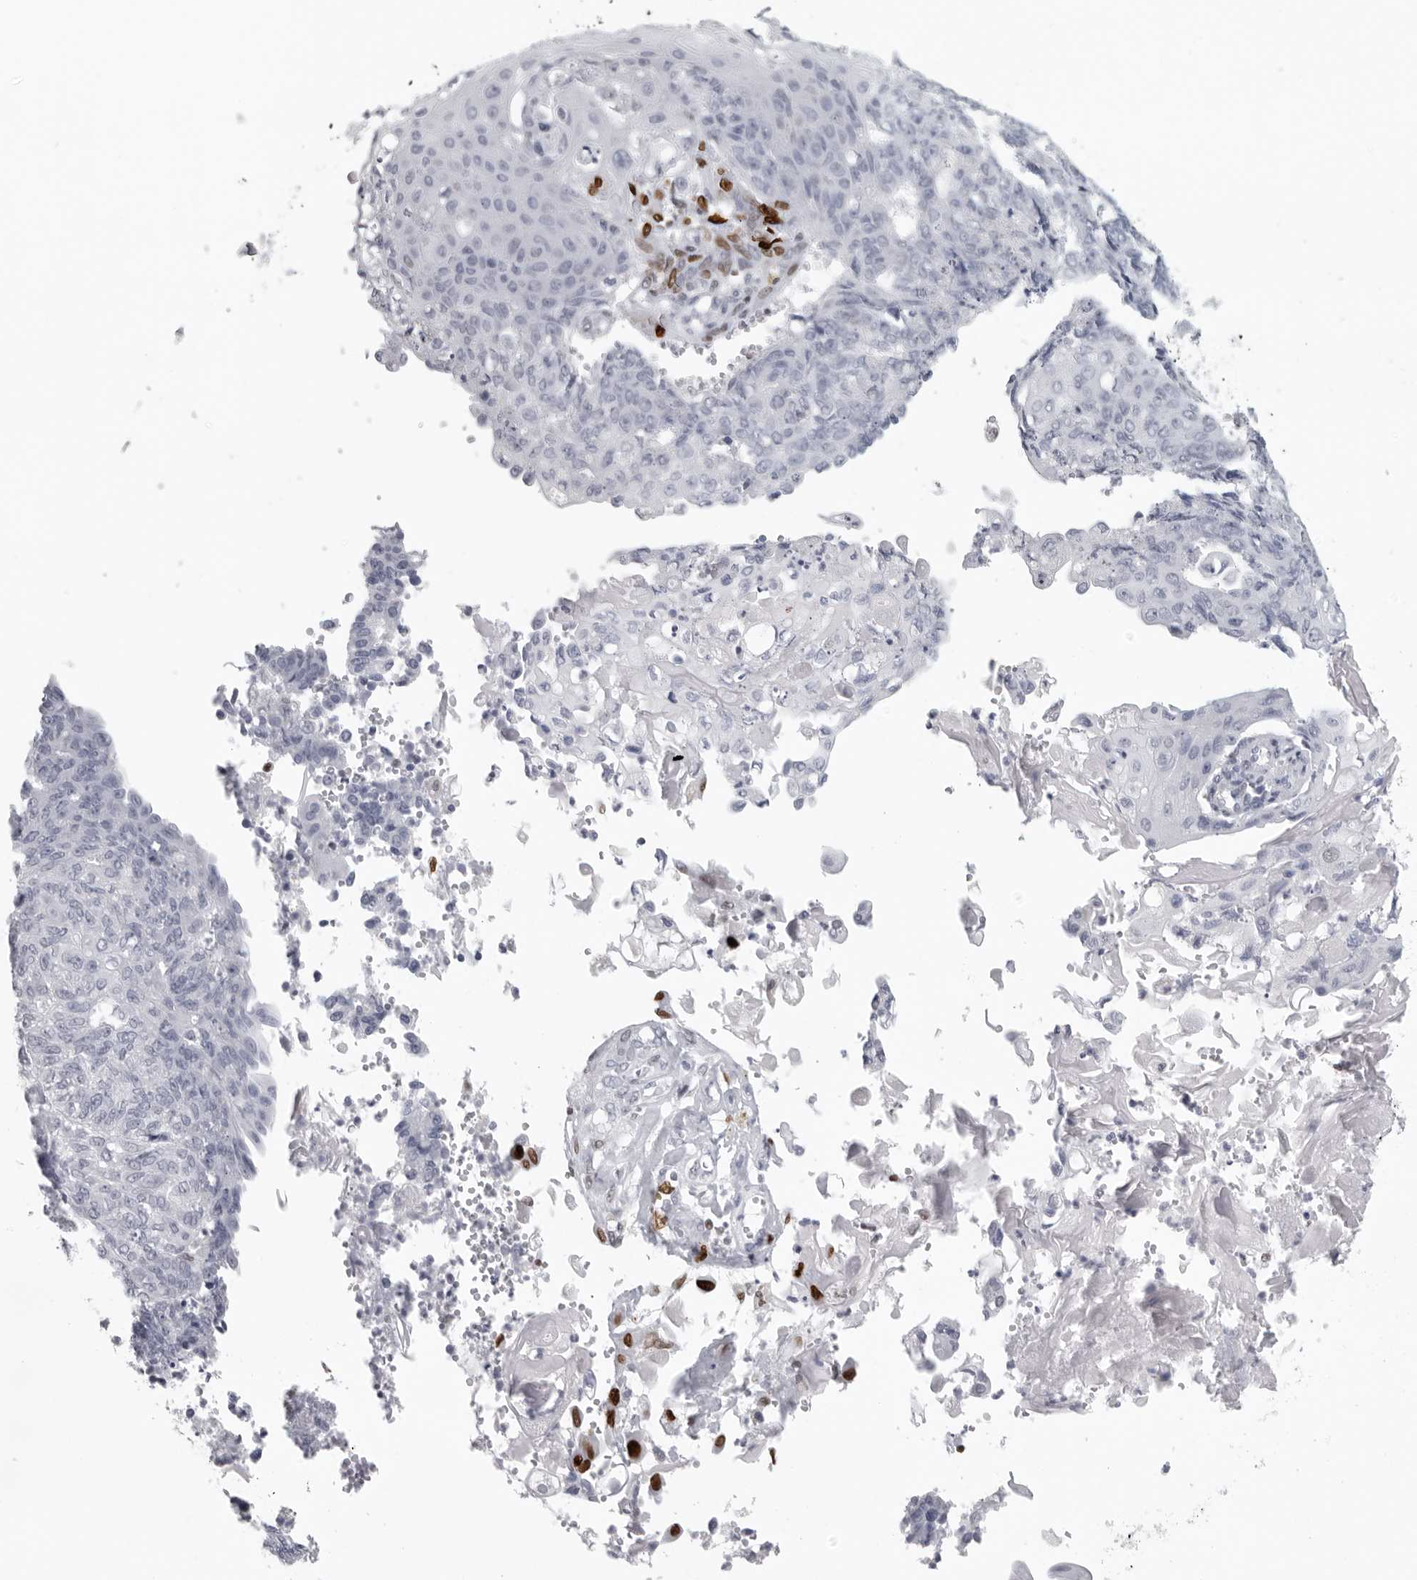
{"staining": {"intensity": "negative", "quantity": "none", "location": "none"}, "tissue": "endometrial cancer", "cell_type": "Tumor cells", "image_type": "cancer", "snomed": [{"axis": "morphology", "description": "Adenocarcinoma, NOS"}, {"axis": "topography", "description": "Endometrium"}], "caption": "Tumor cells show no significant protein staining in adenocarcinoma (endometrial).", "gene": "SATB2", "patient": {"sex": "female", "age": 32}}